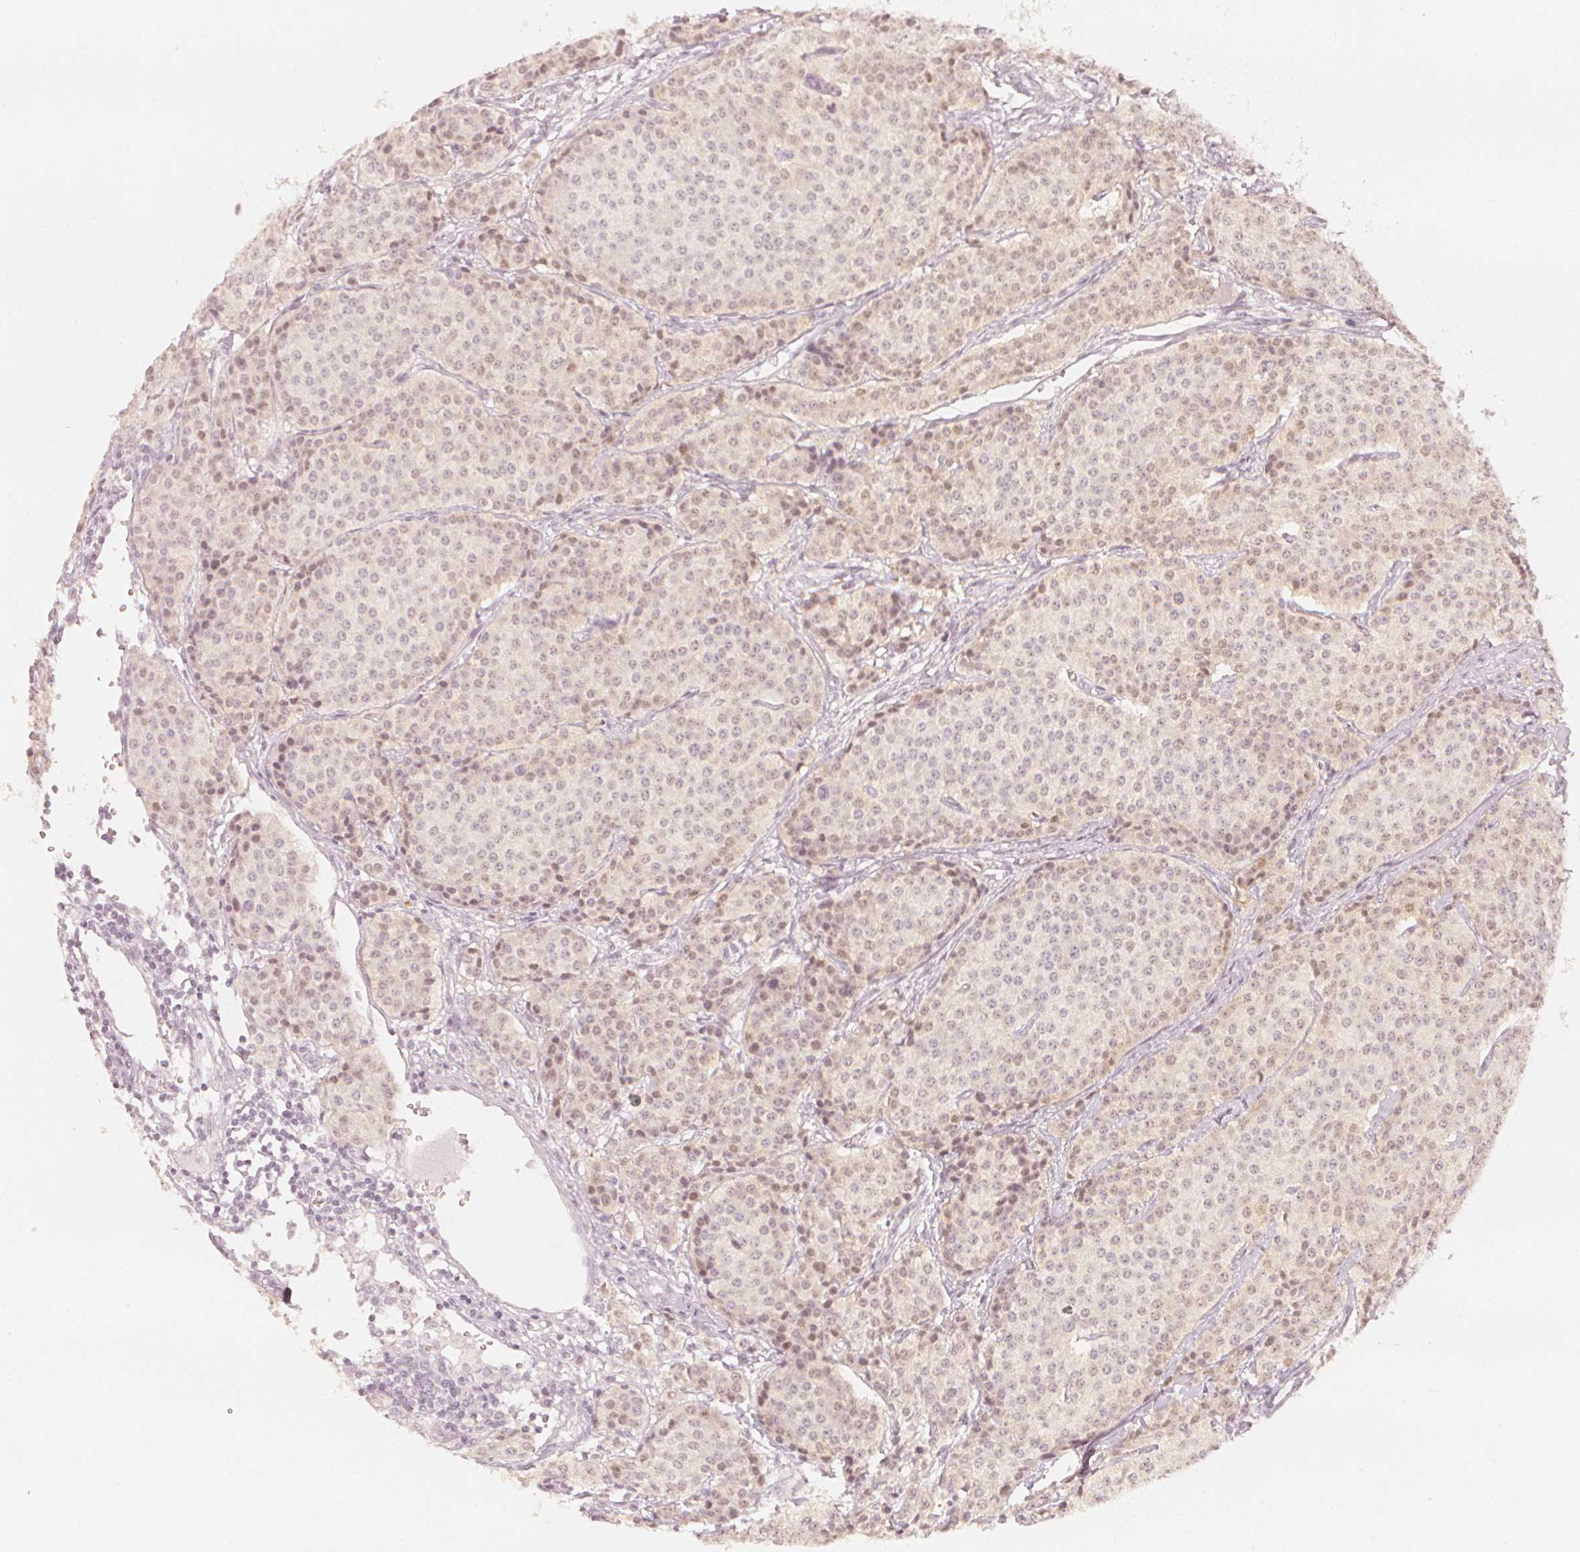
{"staining": {"intensity": "weak", "quantity": "<25%", "location": "nuclear"}, "tissue": "carcinoid", "cell_type": "Tumor cells", "image_type": "cancer", "snomed": [{"axis": "morphology", "description": "Carcinoid, malignant, NOS"}, {"axis": "topography", "description": "Small intestine"}], "caption": "Protein analysis of malignant carcinoid shows no significant staining in tumor cells.", "gene": "CALB1", "patient": {"sex": "female", "age": 64}}